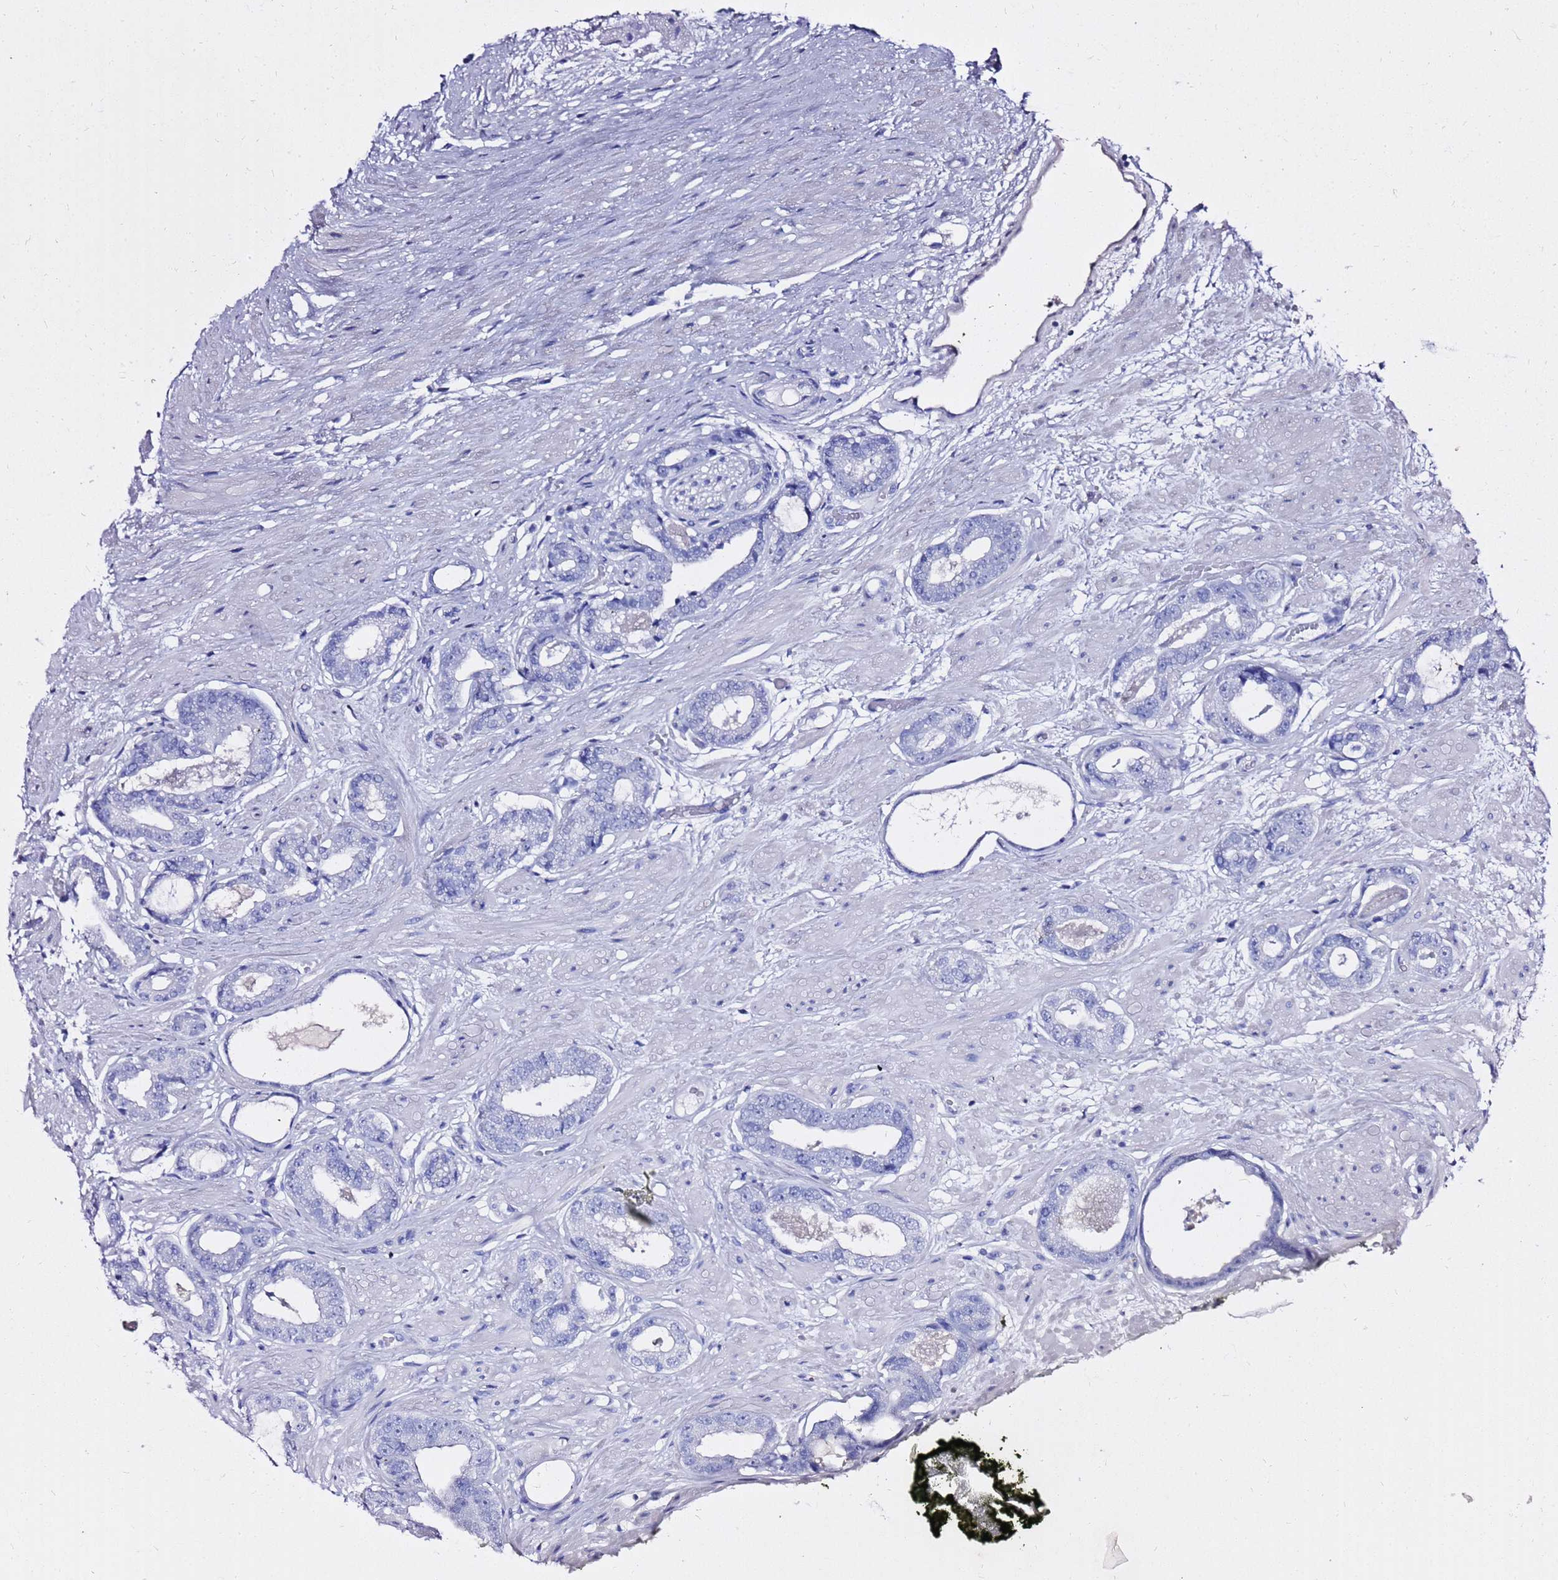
{"staining": {"intensity": "negative", "quantity": "none", "location": "none"}, "tissue": "prostate cancer", "cell_type": "Tumor cells", "image_type": "cancer", "snomed": [{"axis": "morphology", "description": "Adenocarcinoma, Low grade"}, {"axis": "topography", "description": "Prostate"}], "caption": "Prostate adenocarcinoma (low-grade) was stained to show a protein in brown. There is no significant positivity in tumor cells.", "gene": "LIPF", "patient": {"sex": "male", "age": 64}}